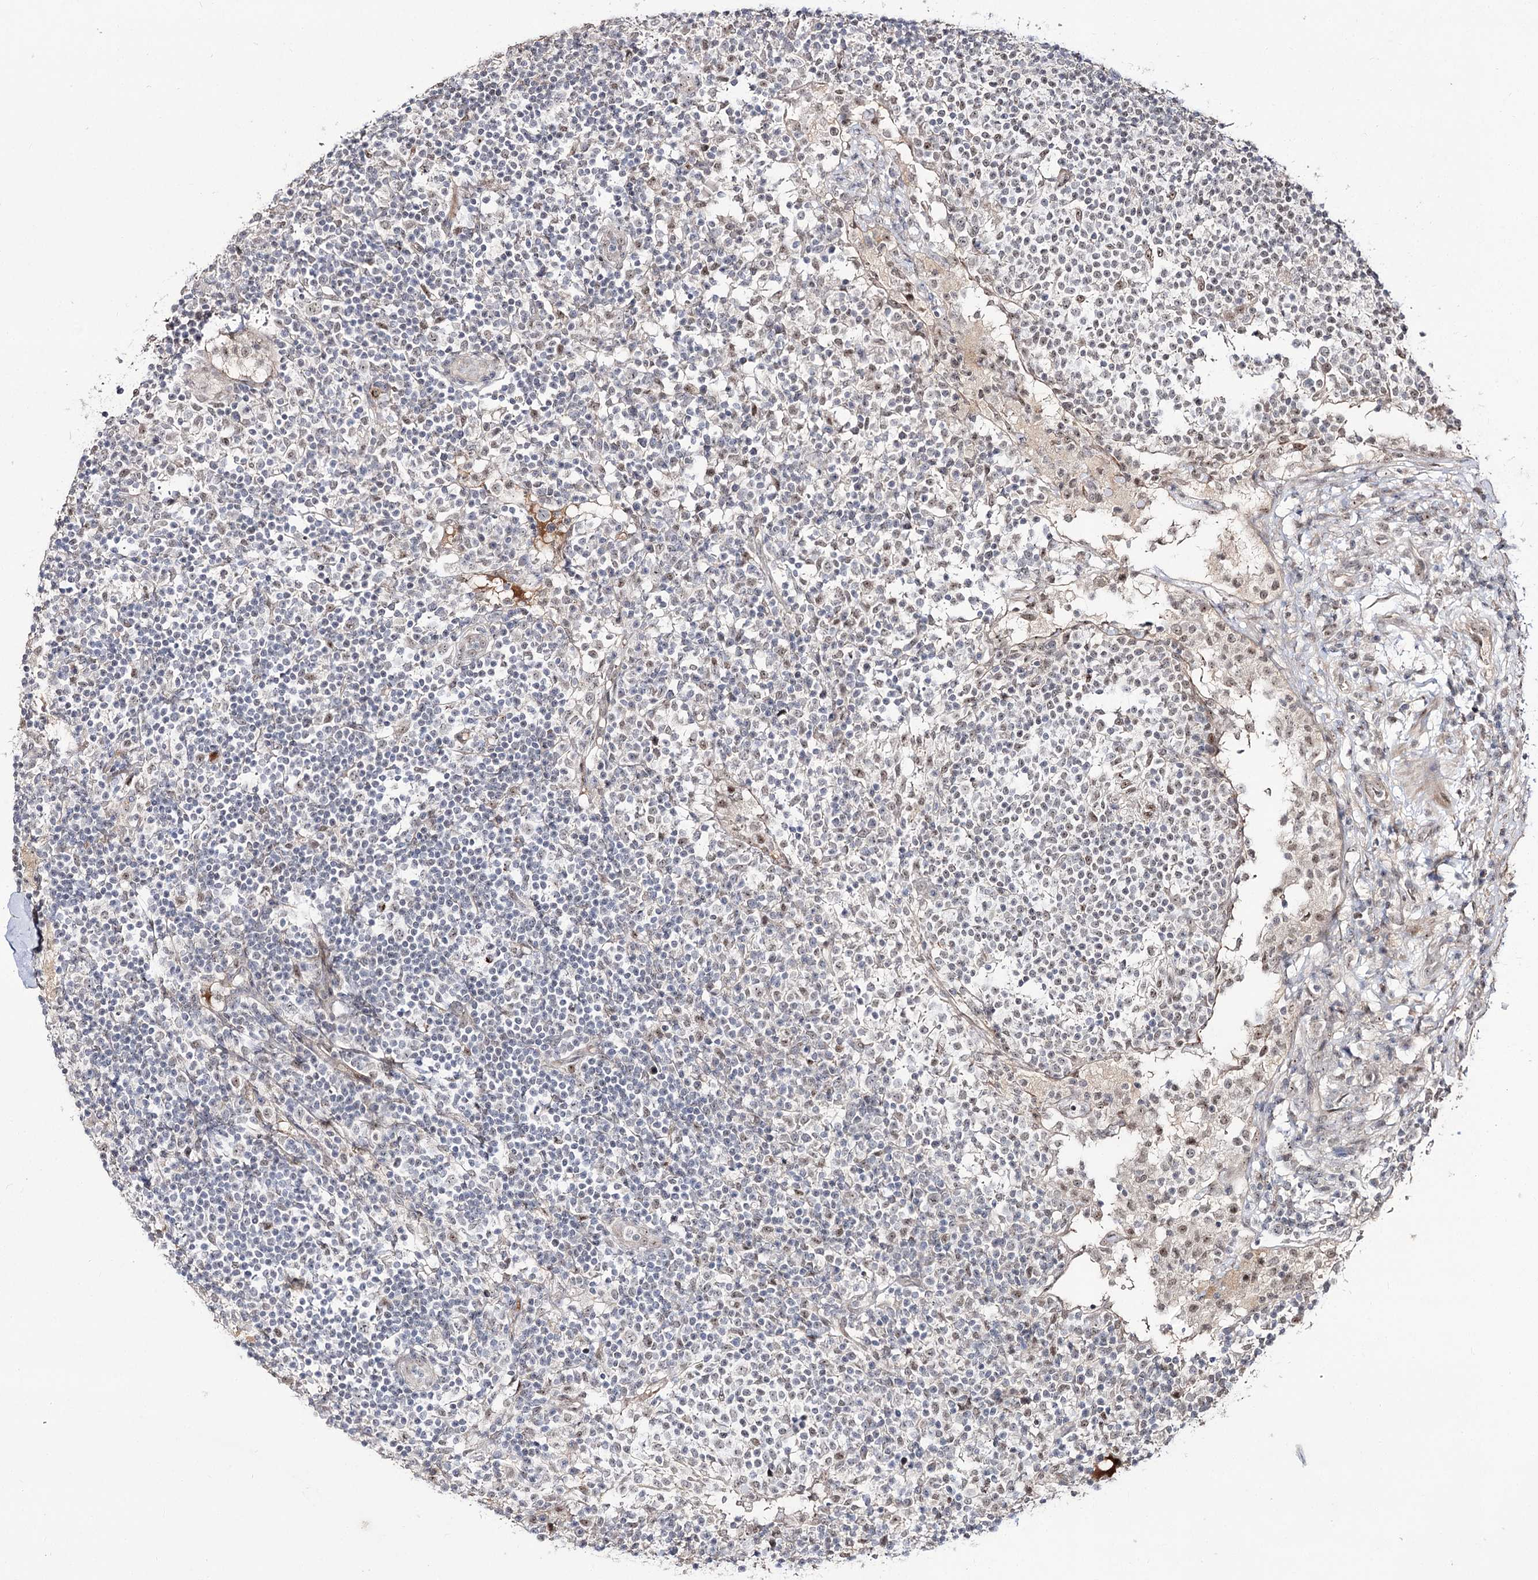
{"staining": {"intensity": "negative", "quantity": "none", "location": "none"}, "tissue": "lymph node", "cell_type": "Non-germinal center cells", "image_type": "normal", "snomed": [{"axis": "morphology", "description": "Normal tissue, NOS"}, {"axis": "topography", "description": "Lymph node"}], "caption": "Human lymph node stained for a protein using immunohistochemistry (IHC) exhibits no positivity in non-germinal center cells.", "gene": "RRP9", "patient": {"sex": "female", "age": 53}}